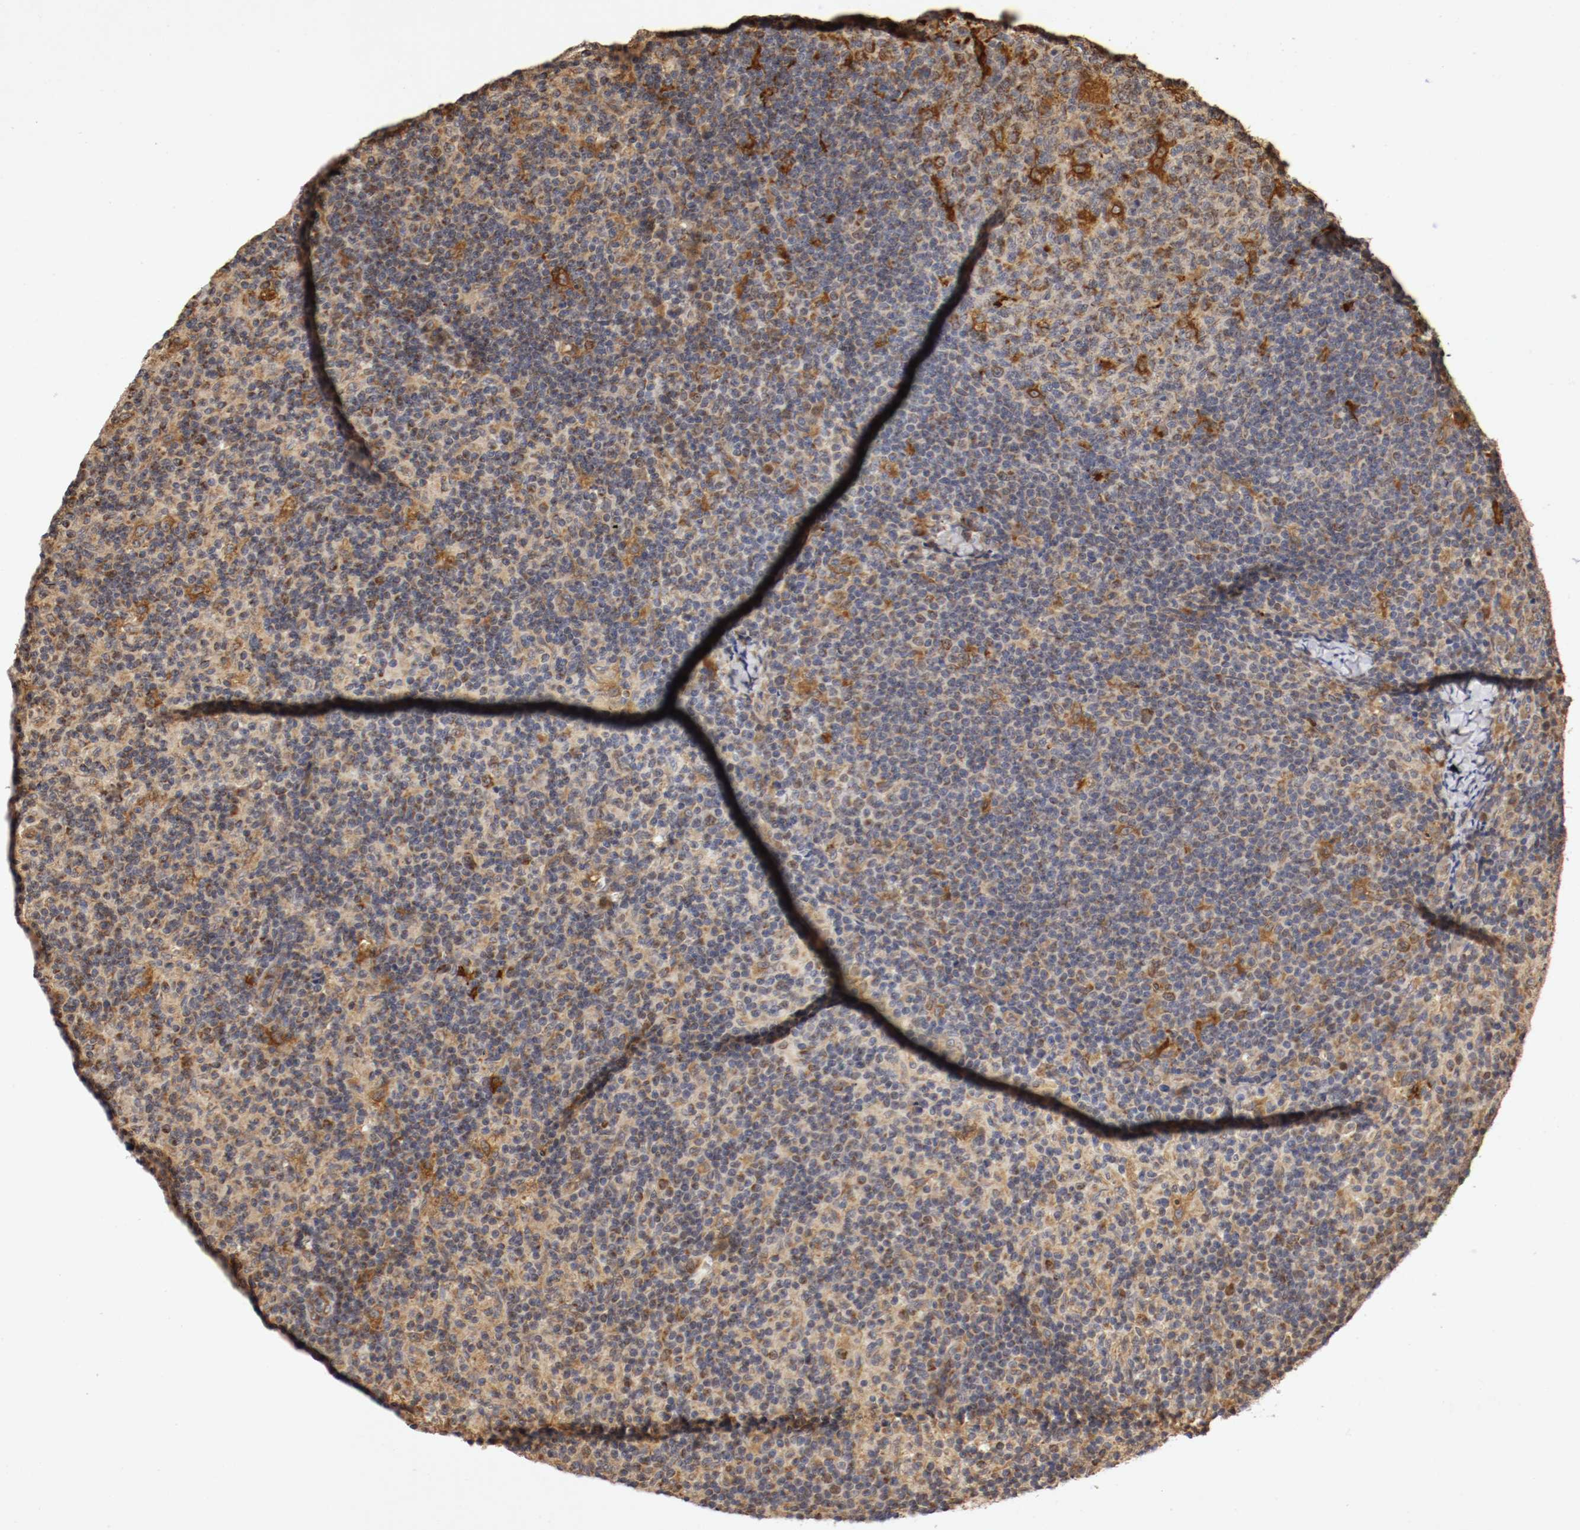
{"staining": {"intensity": "strong", "quantity": ">75%", "location": "cytoplasmic/membranous"}, "tissue": "lymph node", "cell_type": "Germinal center cells", "image_type": "normal", "snomed": [{"axis": "morphology", "description": "Normal tissue, NOS"}, {"axis": "morphology", "description": "Inflammation, NOS"}, {"axis": "topography", "description": "Lymph node"}], "caption": "An IHC histopathology image of normal tissue is shown. Protein staining in brown highlights strong cytoplasmic/membranous positivity in lymph node within germinal center cells. The staining was performed using DAB to visualize the protein expression in brown, while the nuclei were stained in blue with hematoxylin (Magnification: 20x).", "gene": "VEZT", "patient": {"sex": "male", "age": 55}}